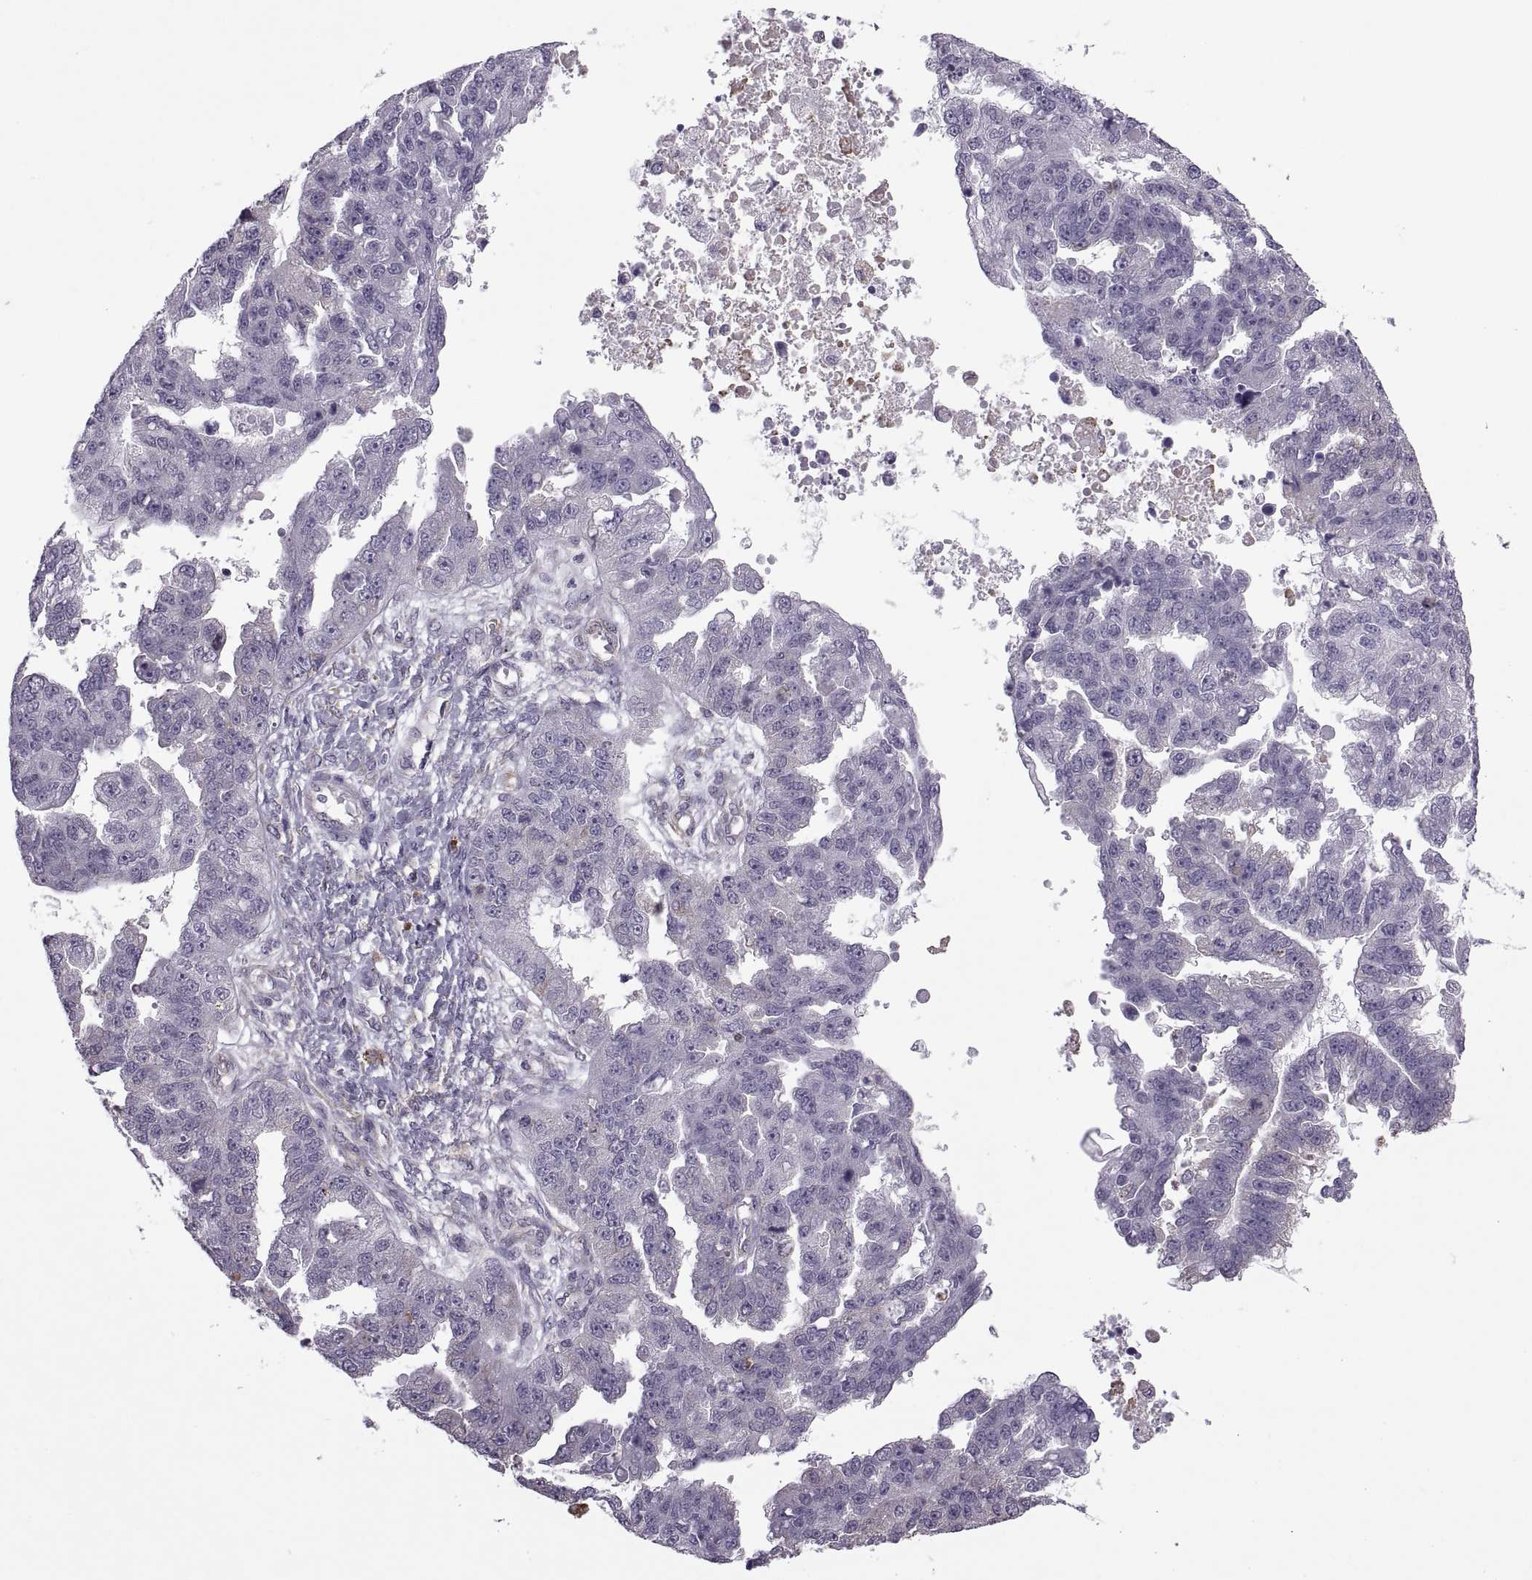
{"staining": {"intensity": "negative", "quantity": "none", "location": "none"}, "tissue": "ovarian cancer", "cell_type": "Tumor cells", "image_type": "cancer", "snomed": [{"axis": "morphology", "description": "Cystadenocarcinoma, serous, NOS"}, {"axis": "topography", "description": "Ovary"}], "caption": "Ovarian cancer was stained to show a protein in brown. There is no significant expression in tumor cells.", "gene": "PABPC1", "patient": {"sex": "female", "age": 58}}